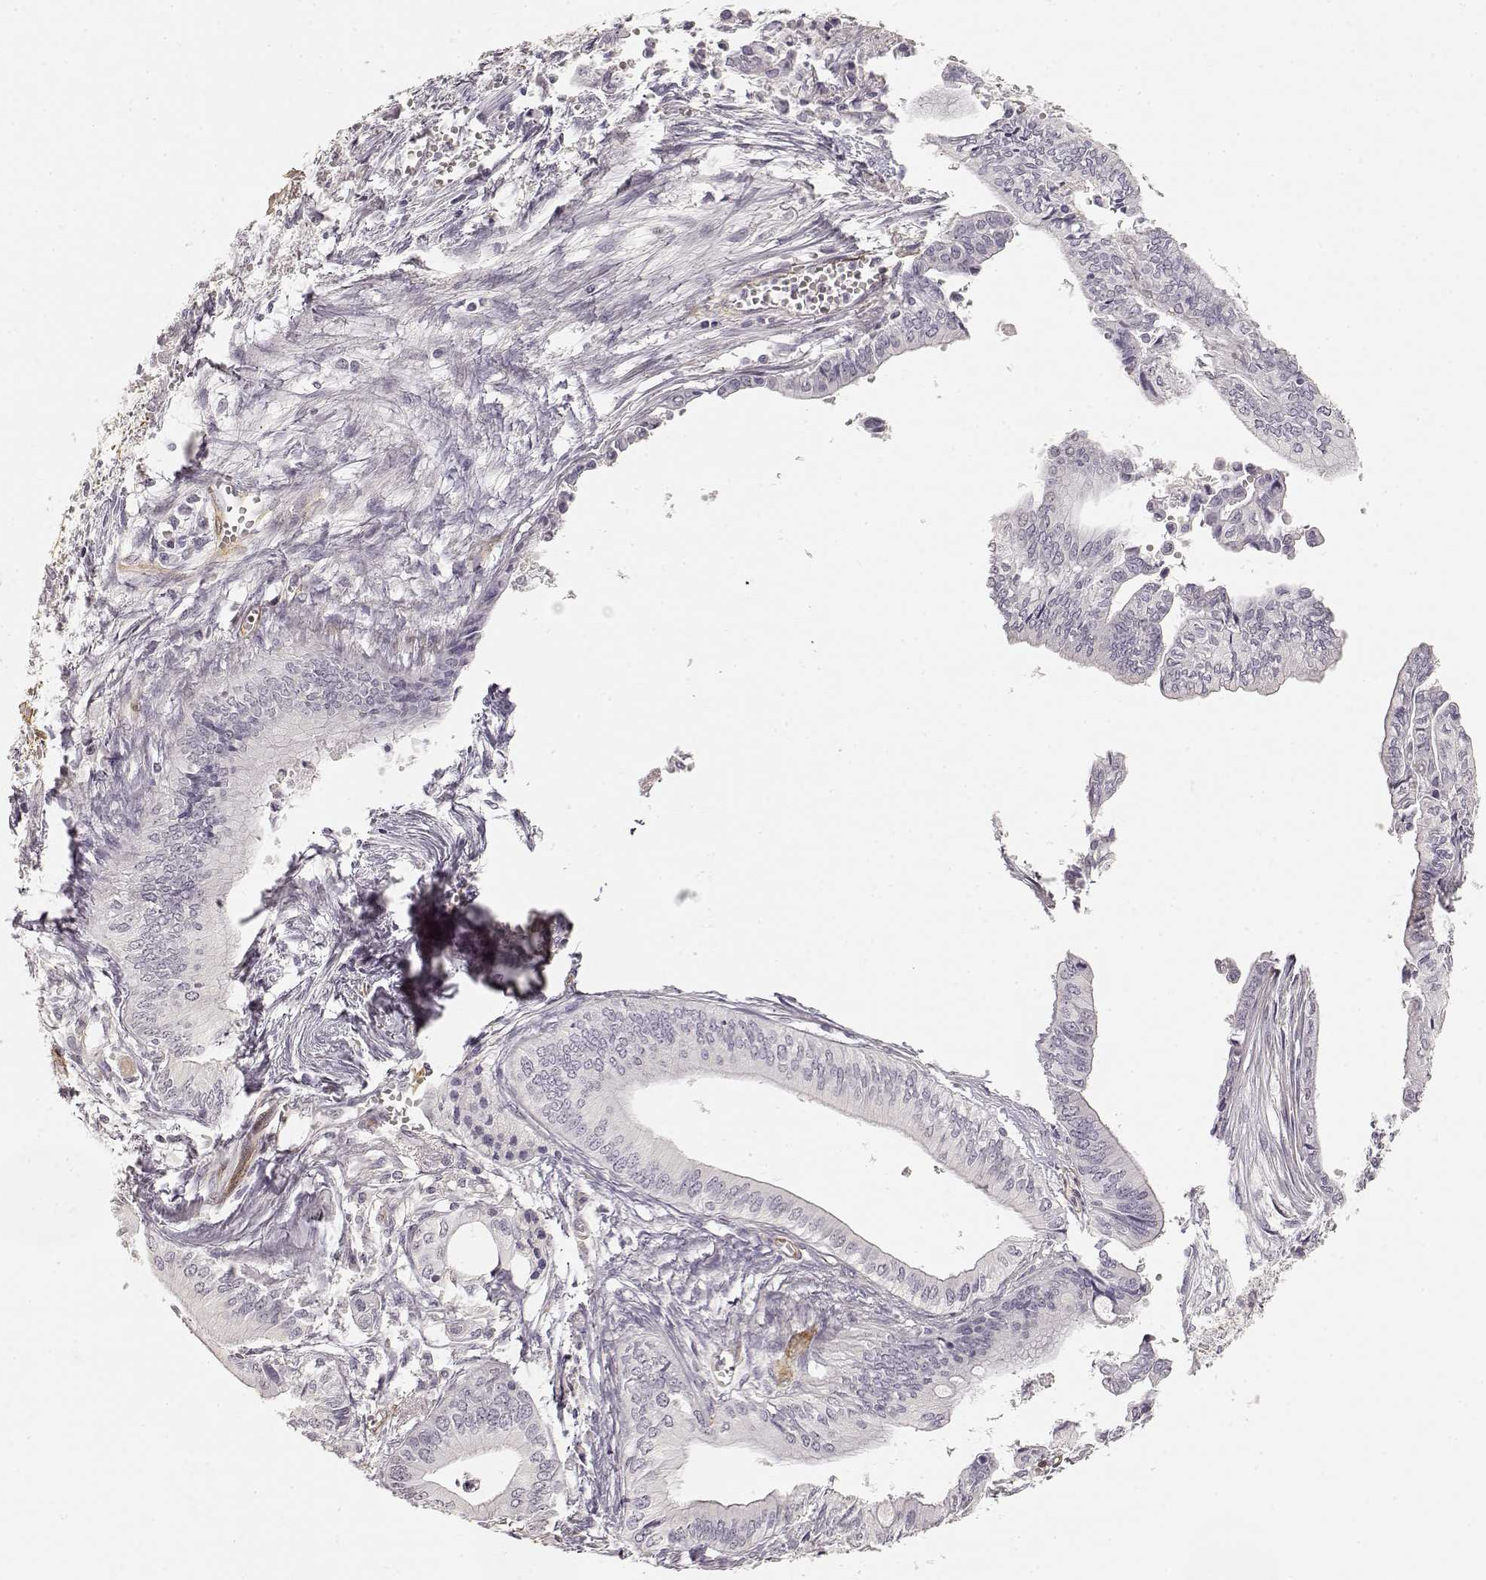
{"staining": {"intensity": "negative", "quantity": "none", "location": "none"}, "tissue": "pancreatic cancer", "cell_type": "Tumor cells", "image_type": "cancer", "snomed": [{"axis": "morphology", "description": "Adenocarcinoma, NOS"}, {"axis": "topography", "description": "Pancreas"}], "caption": "The histopathology image shows no staining of tumor cells in pancreatic adenocarcinoma. (DAB (3,3'-diaminobenzidine) IHC with hematoxylin counter stain).", "gene": "LAMA4", "patient": {"sex": "female", "age": 61}}